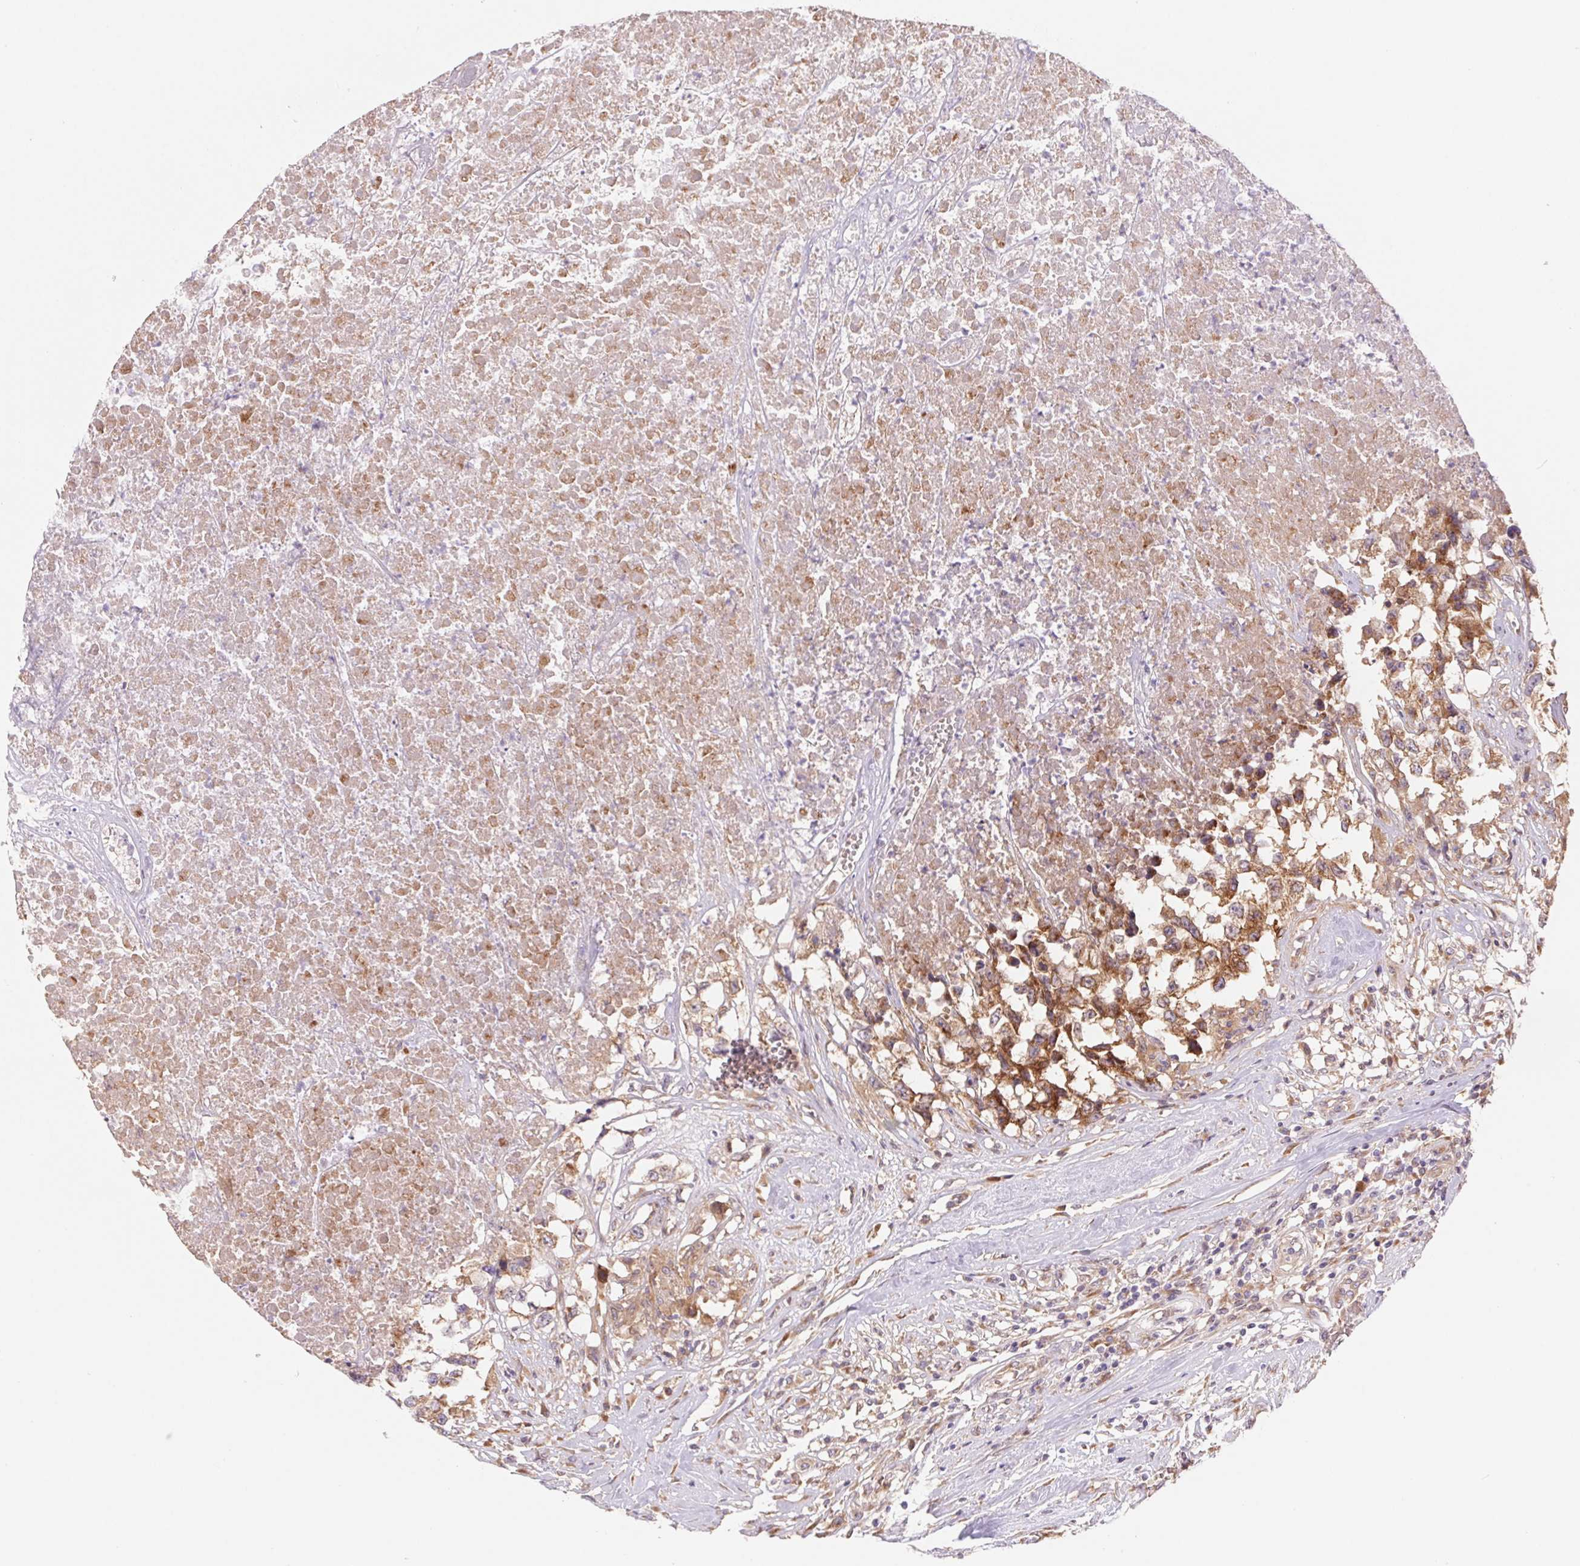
{"staining": {"intensity": "moderate", "quantity": ">75%", "location": "cytoplasmic/membranous"}, "tissue": "testis cancer", "cell_type": "Tumor cells", "image_type": "cancer", "snomed": [{"axis": "morphology", "description": "Carcinoma, Embryonal, NOS"}, {"axis": "topography", "description": "Testis"}], "caption": "IHC (DAB) staining of human embryonal carcinoma (testis) reveals moderate cytoplasmic/membranous protein expression in about >75% of tumor cells. (Brightfield microscopy of DAB IHC at high magnification).", "gene": "RAB1A", "patient": {"sex": "male", "age": 83}}